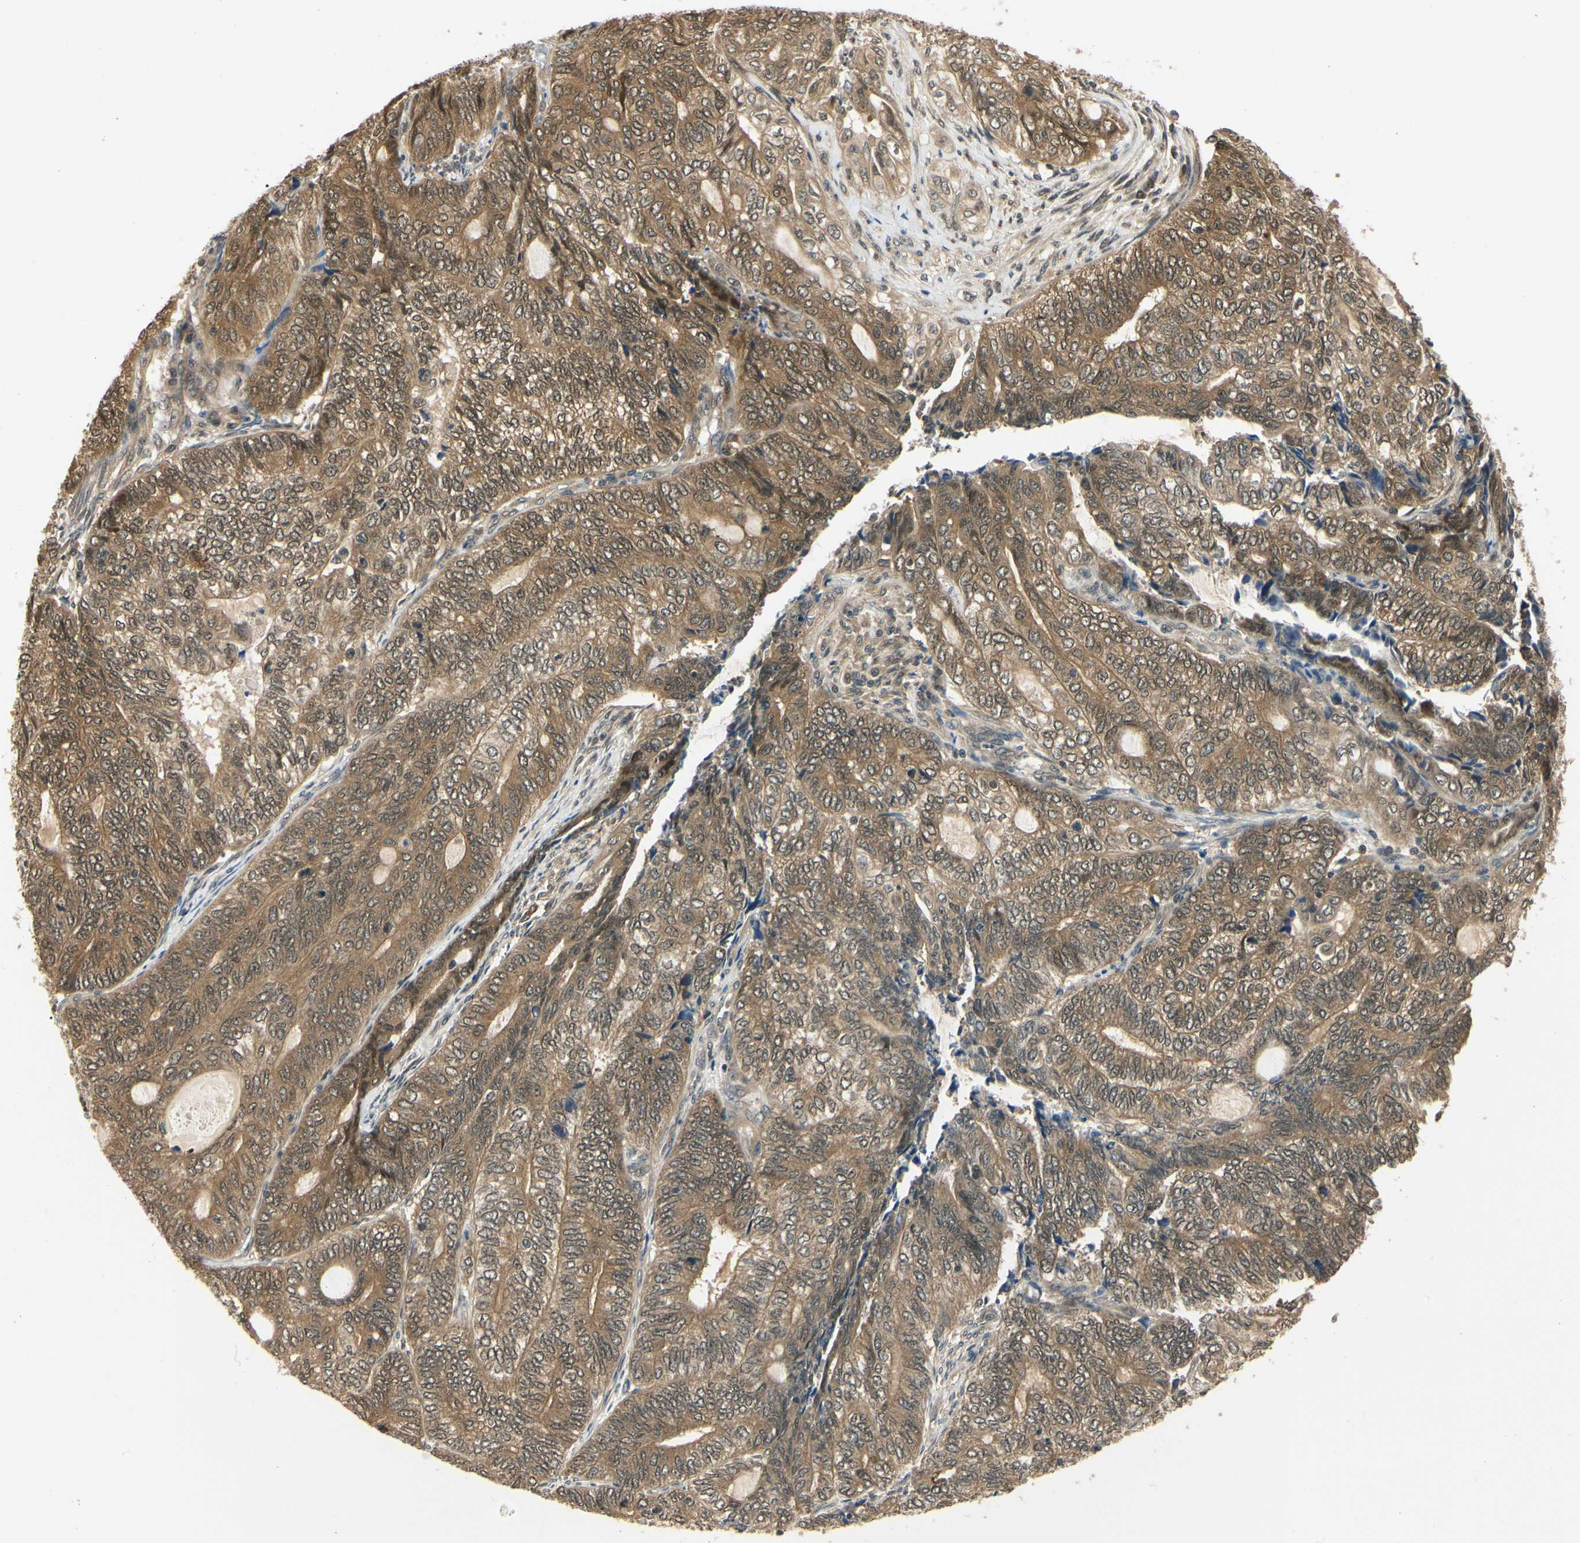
{"staining": {"intensity": "moderate", "quantity": ">75%", "location": "cytoplasmic/membranous,nuclear"}, "tissue": "endometrial cancer", "cell_type": "Tumor cells", "image_type": "cancer", "snomed": [{"axis": "morphology", "description": "Adenocarcinoma, NOS"}, {"axis": "topography", "description": "Uterus"}, {"axis": "topography", "description": "Endometrium"}], "caption": "Endometrial adenocarcinoma stained with a protein marker demonstrates moderate staining in tumor cells.", "gene": "UBE2Z", "patient": {"sex": "female", "age": 70}}